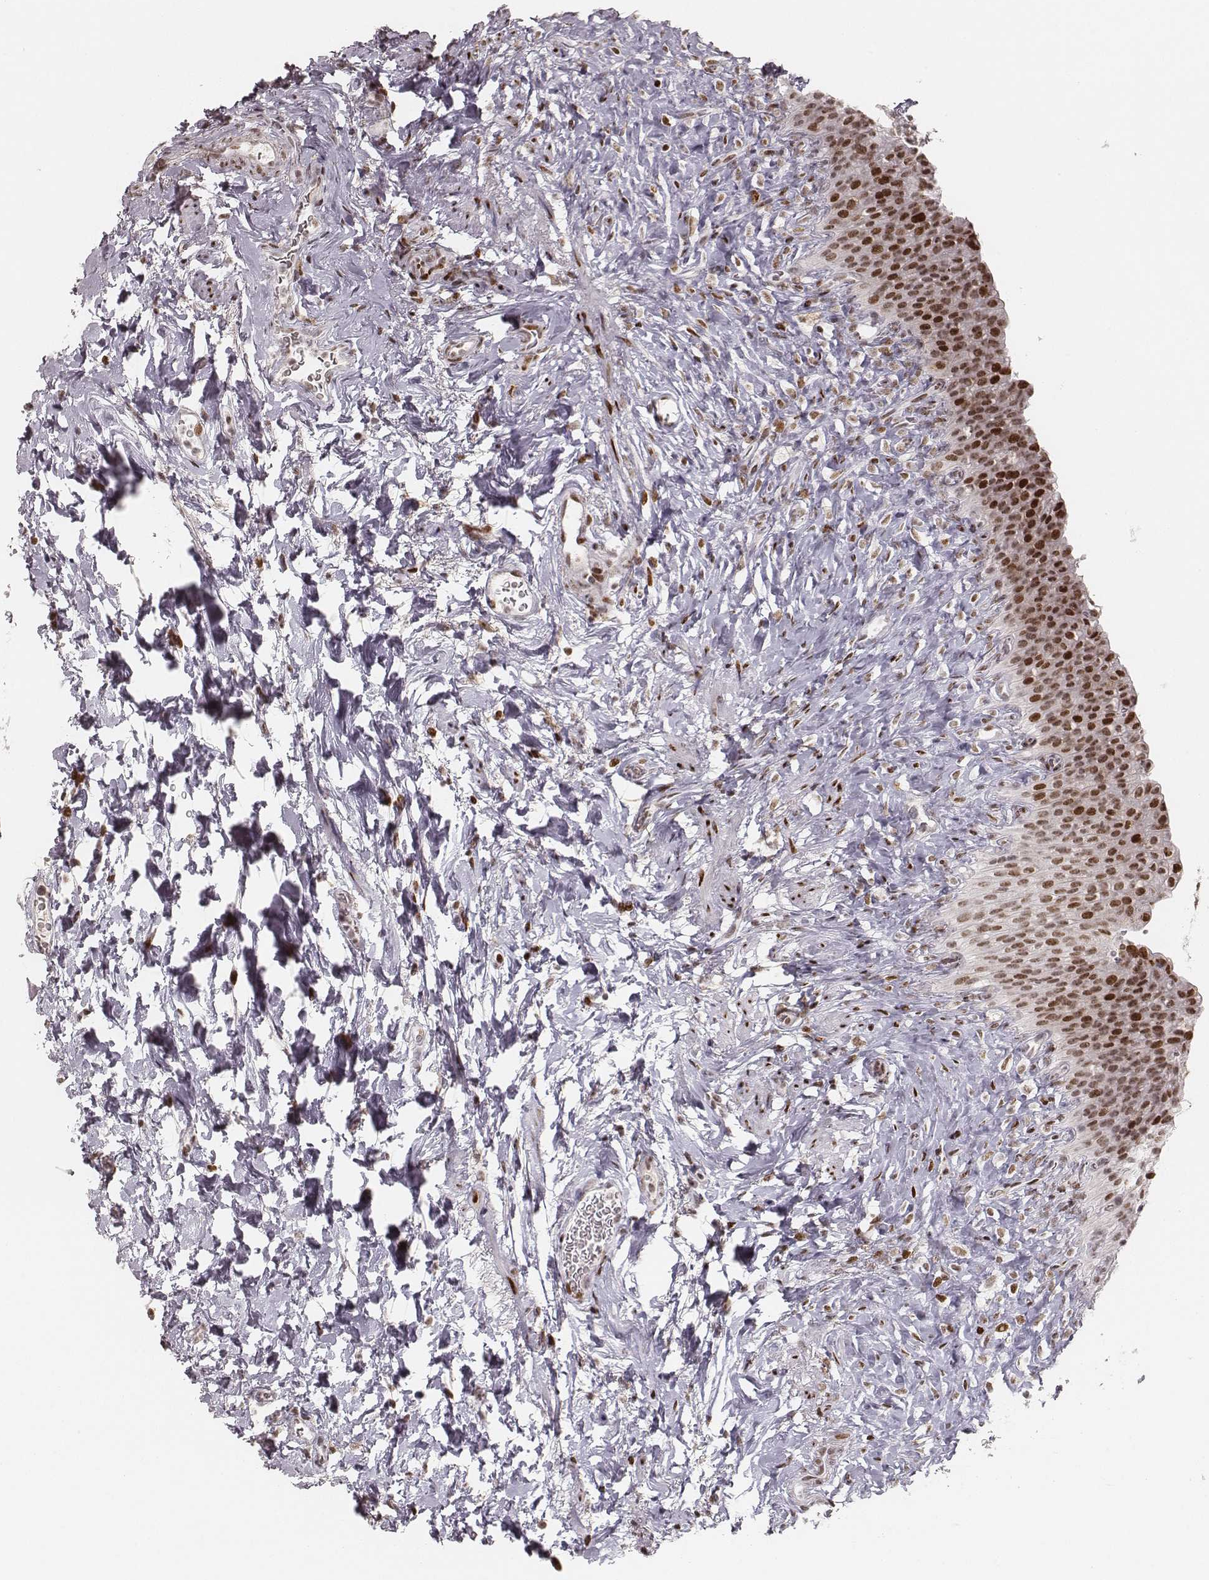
{"staining": {"intensity": "strong", "quantity": ">75%", "location": "nuclear"}, "tissue": "urinary bladder", "cell_type": "Urothelial cells", "image_type": "normal", "snomed": [{"axis": "morphology", "description": "Normal tissue, NOS"}, {"axis": "topography", "description": "Urinary bladder"}], "caption": "A micrograph of human urinary bladder stained for a protein displays strong nuclear brown staining in urothelial cells.", "gene": "HNRNPC", "patient": {"sex": "male", "age": 76}}